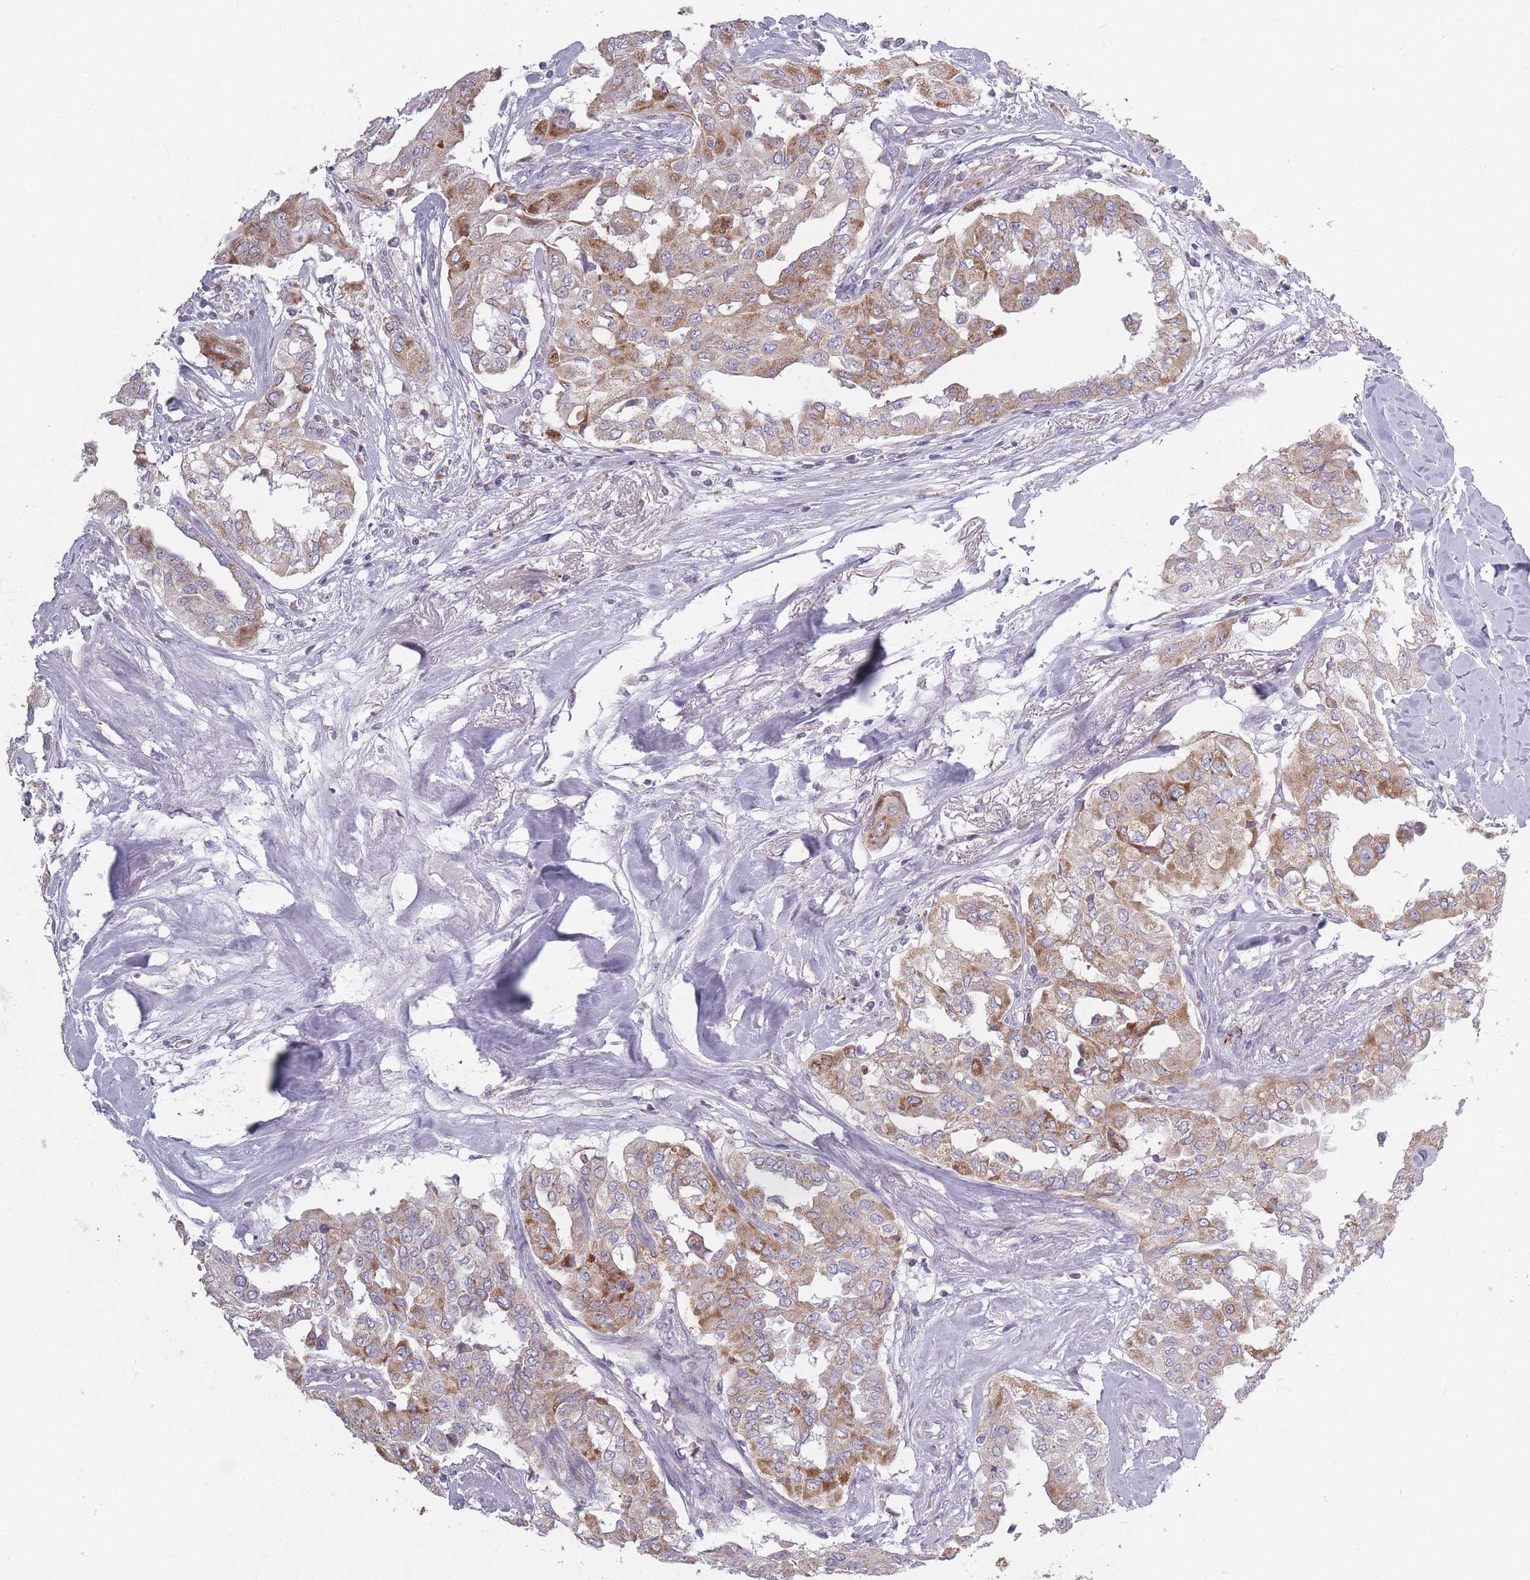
{"staining": {"intensity": "moderate", "quantity": "25%-75%", "location": "cytoplasmic/membranous"}, "tissue": "thyroid cancer", "cell_type": "Tumor cells", "image_type": "cancer", "snomed": [{"axis": "morphology", "description": "Papillary adenocarcinoma, NOS"}, {"axis": "topography", "description": "Thyroid gland"}], "caption": "Thyroid cancer stained for a protein (brown) shows moderate cytoplasmic/membranous positive staining in about 25%-75% of tumor cells.", "gene": "PEX11B", "patient": {"sex": "female", "age": 59}}